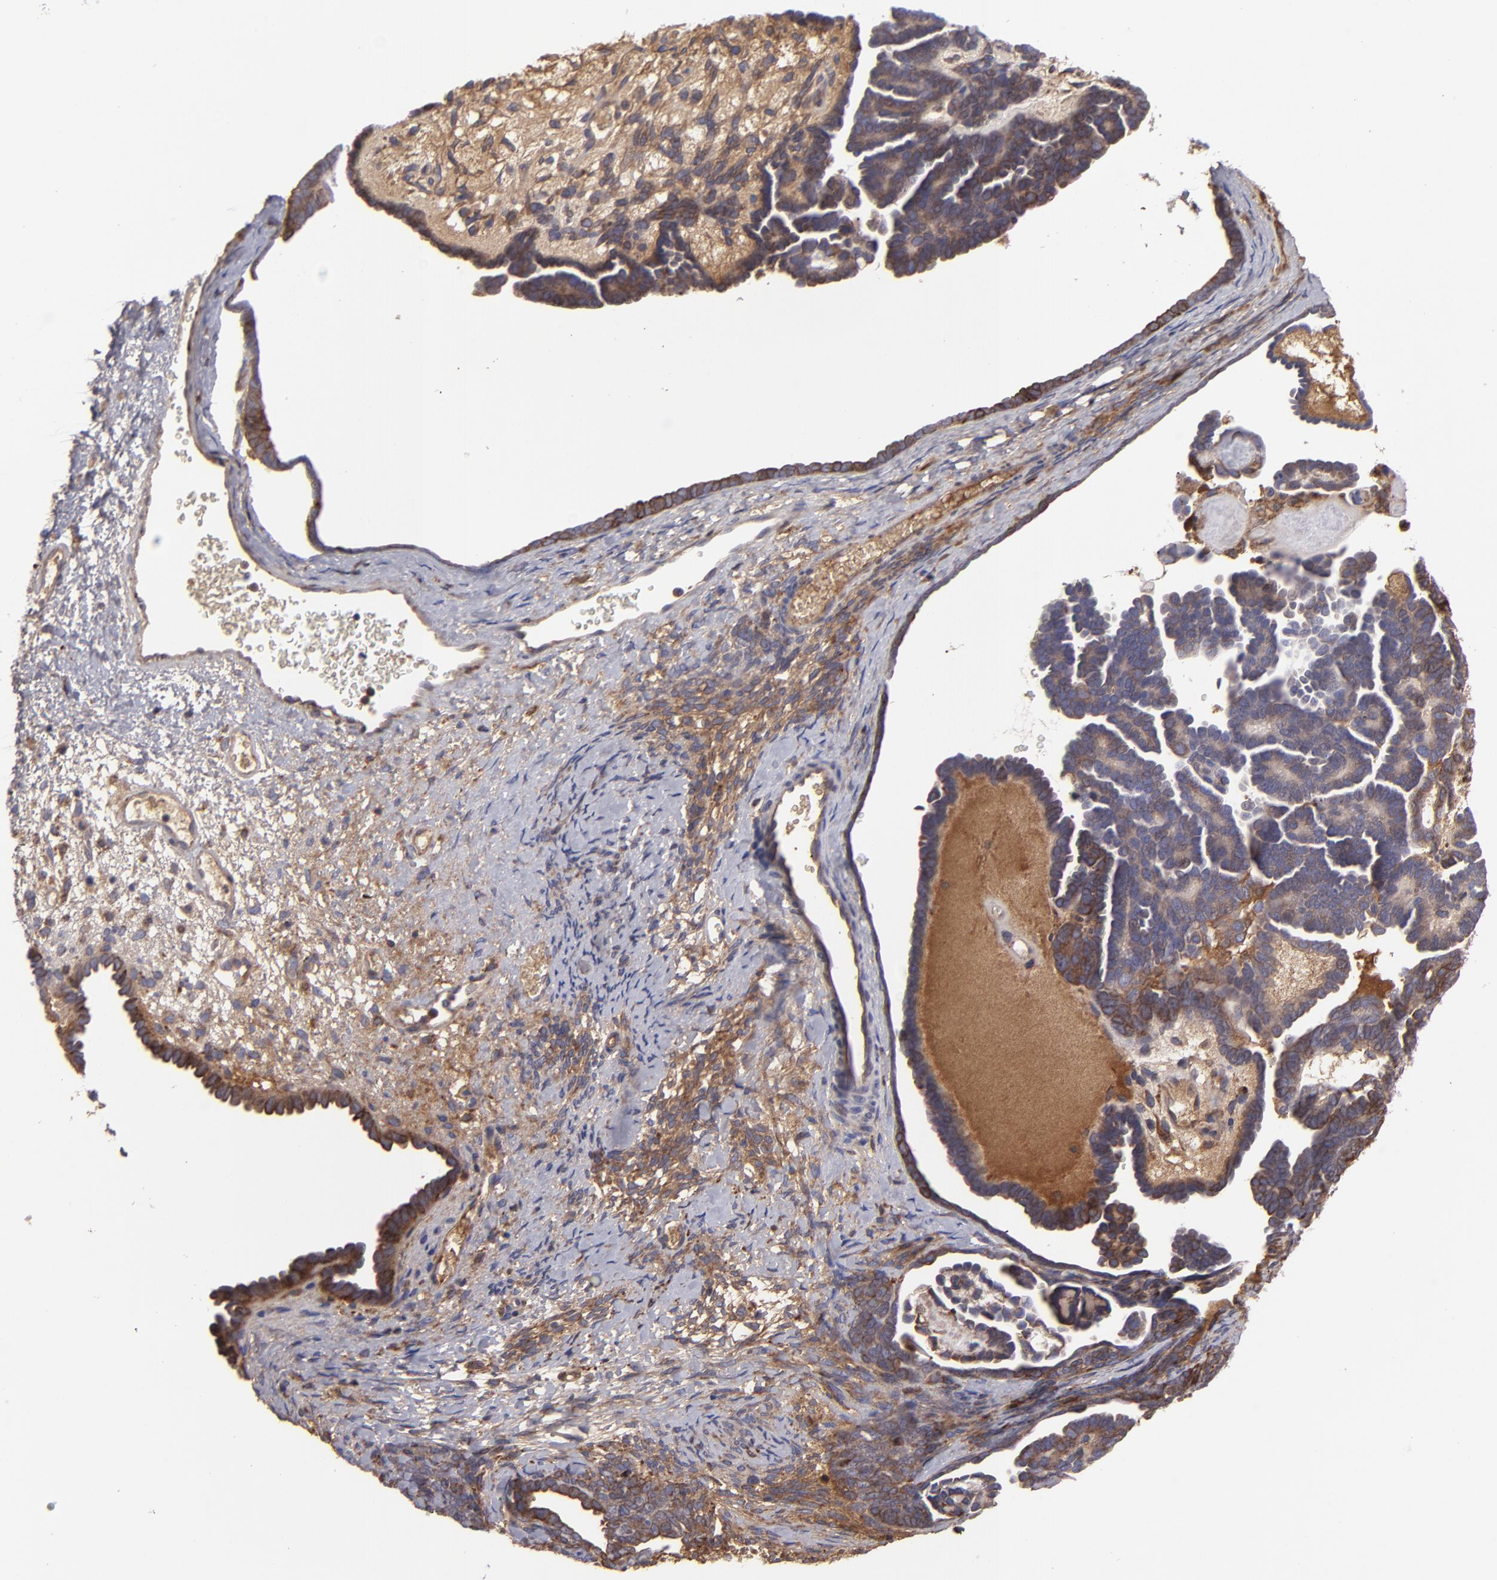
{"staining": {"intensity": "moderate", "quantity": ">75%", "location": "cytoplasmic/membranous"}, "tissue": "endometrial cancer", "cell_type": "Tumor cells", "image_type": "cancer", "snomed": [{"axis": "morphology", "description": "Neoplasm, malignant, NOS"}, {"axis": "topography", "description": "Endometrium"}], "caption": "A micrograph showing moderate cytoplasmic/membranous expression in approximately >75% of tumor cells in endometrial cancer (neoplasm (malignant)), as visualized by brown immunohistochemical staining.", "gene": "CFB", "patient": {"sex": "female", "age": 74}}